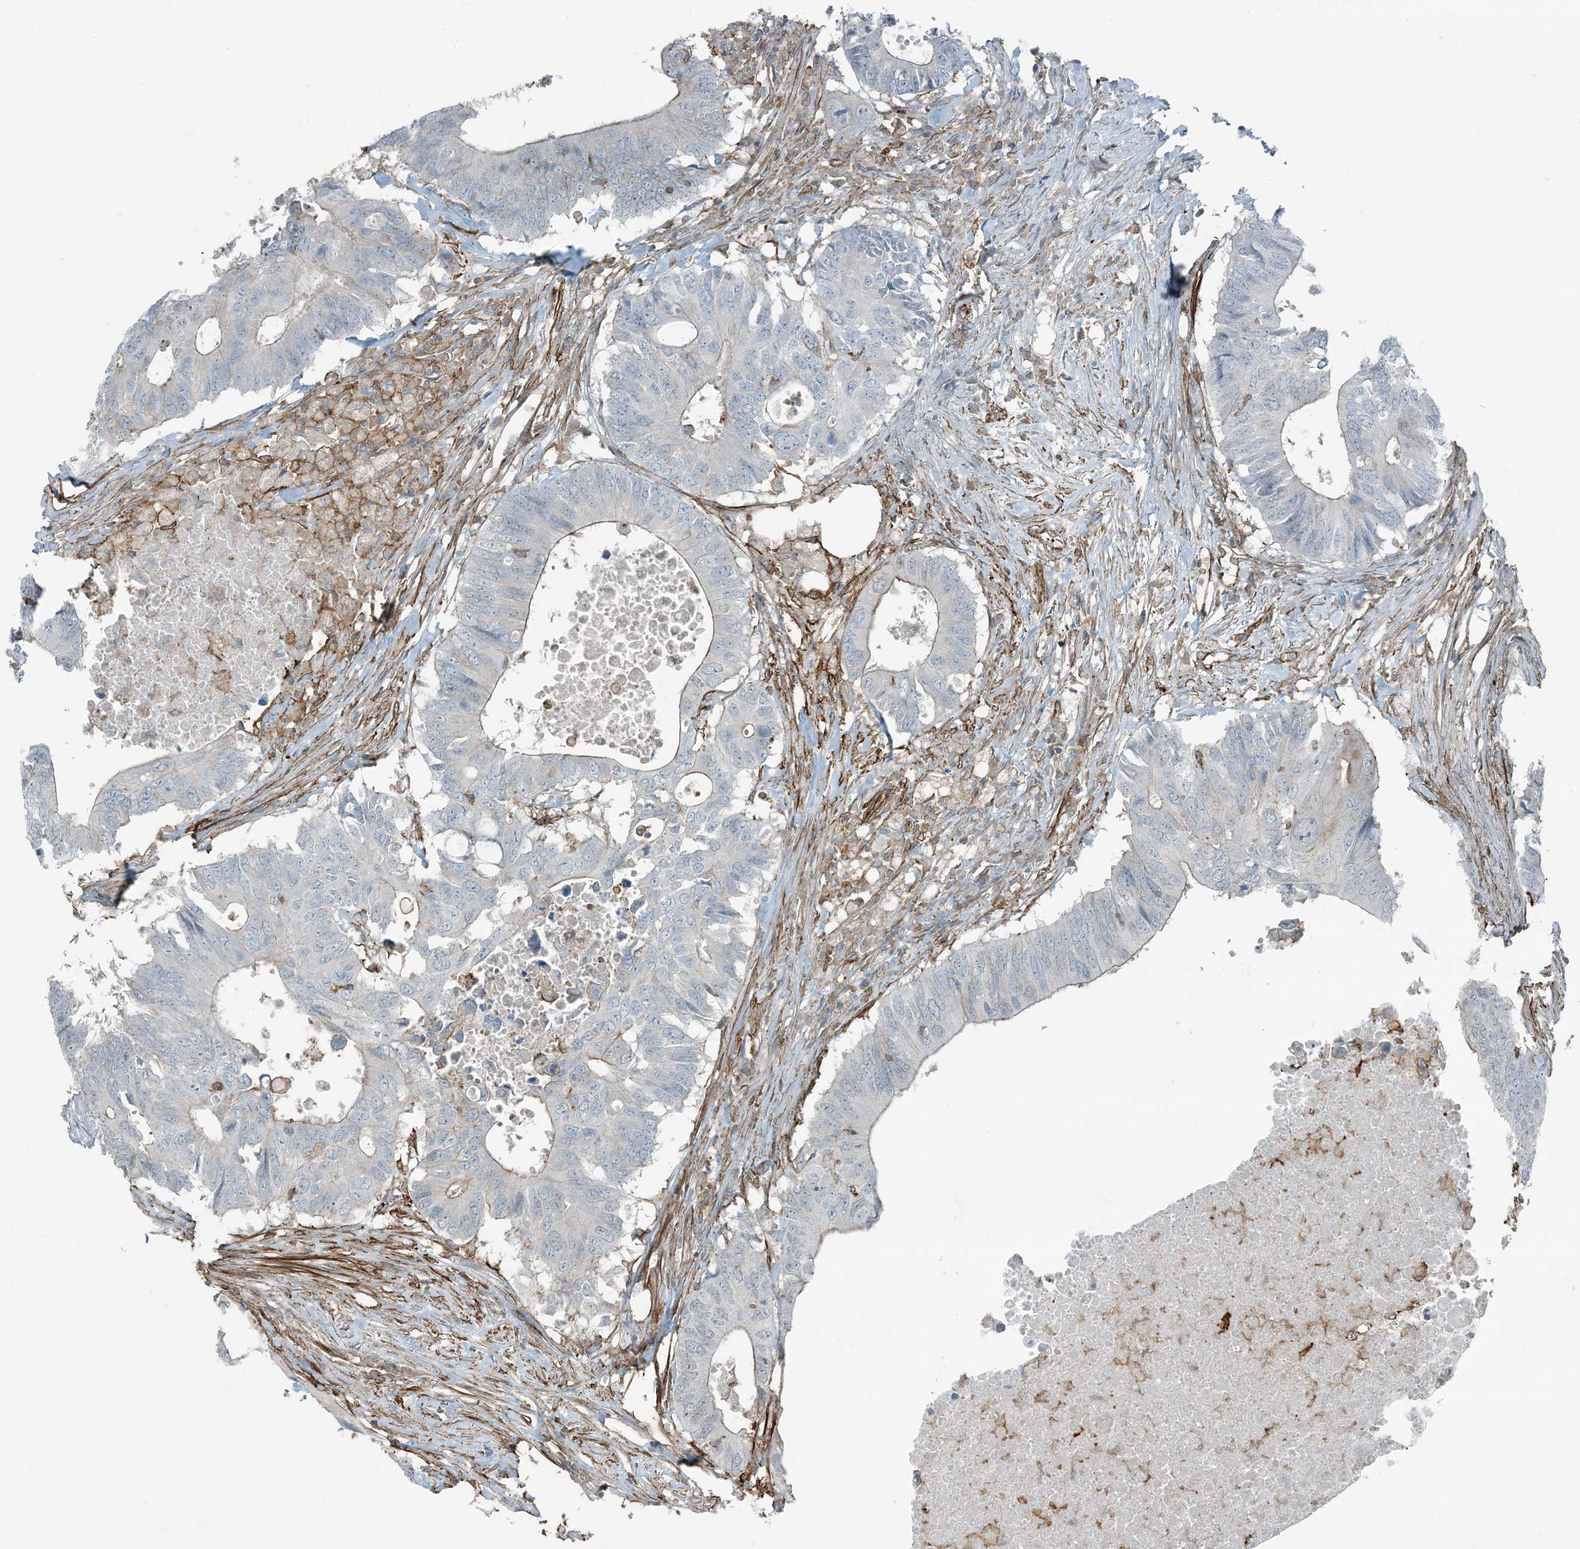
{"staining": {"intensity": "weak", "quantity": "<25%", "location": "cytoplasmic/membranous"}, "tissue": "colorectal cancer", "cell_type": "Tumor cells", "image_type": "cancer", "snomed": [{"axis": "morphology", "description": "Adenocarcinoma, NOS"}, {"axis": "topography", "description": "Colon"}], "caption": "Tumor cells are negative for protein expression in human colorectal adenocarcinoma.", "gene": "APOBEC3C", "patient": {"sex": "male", "age": 71}}